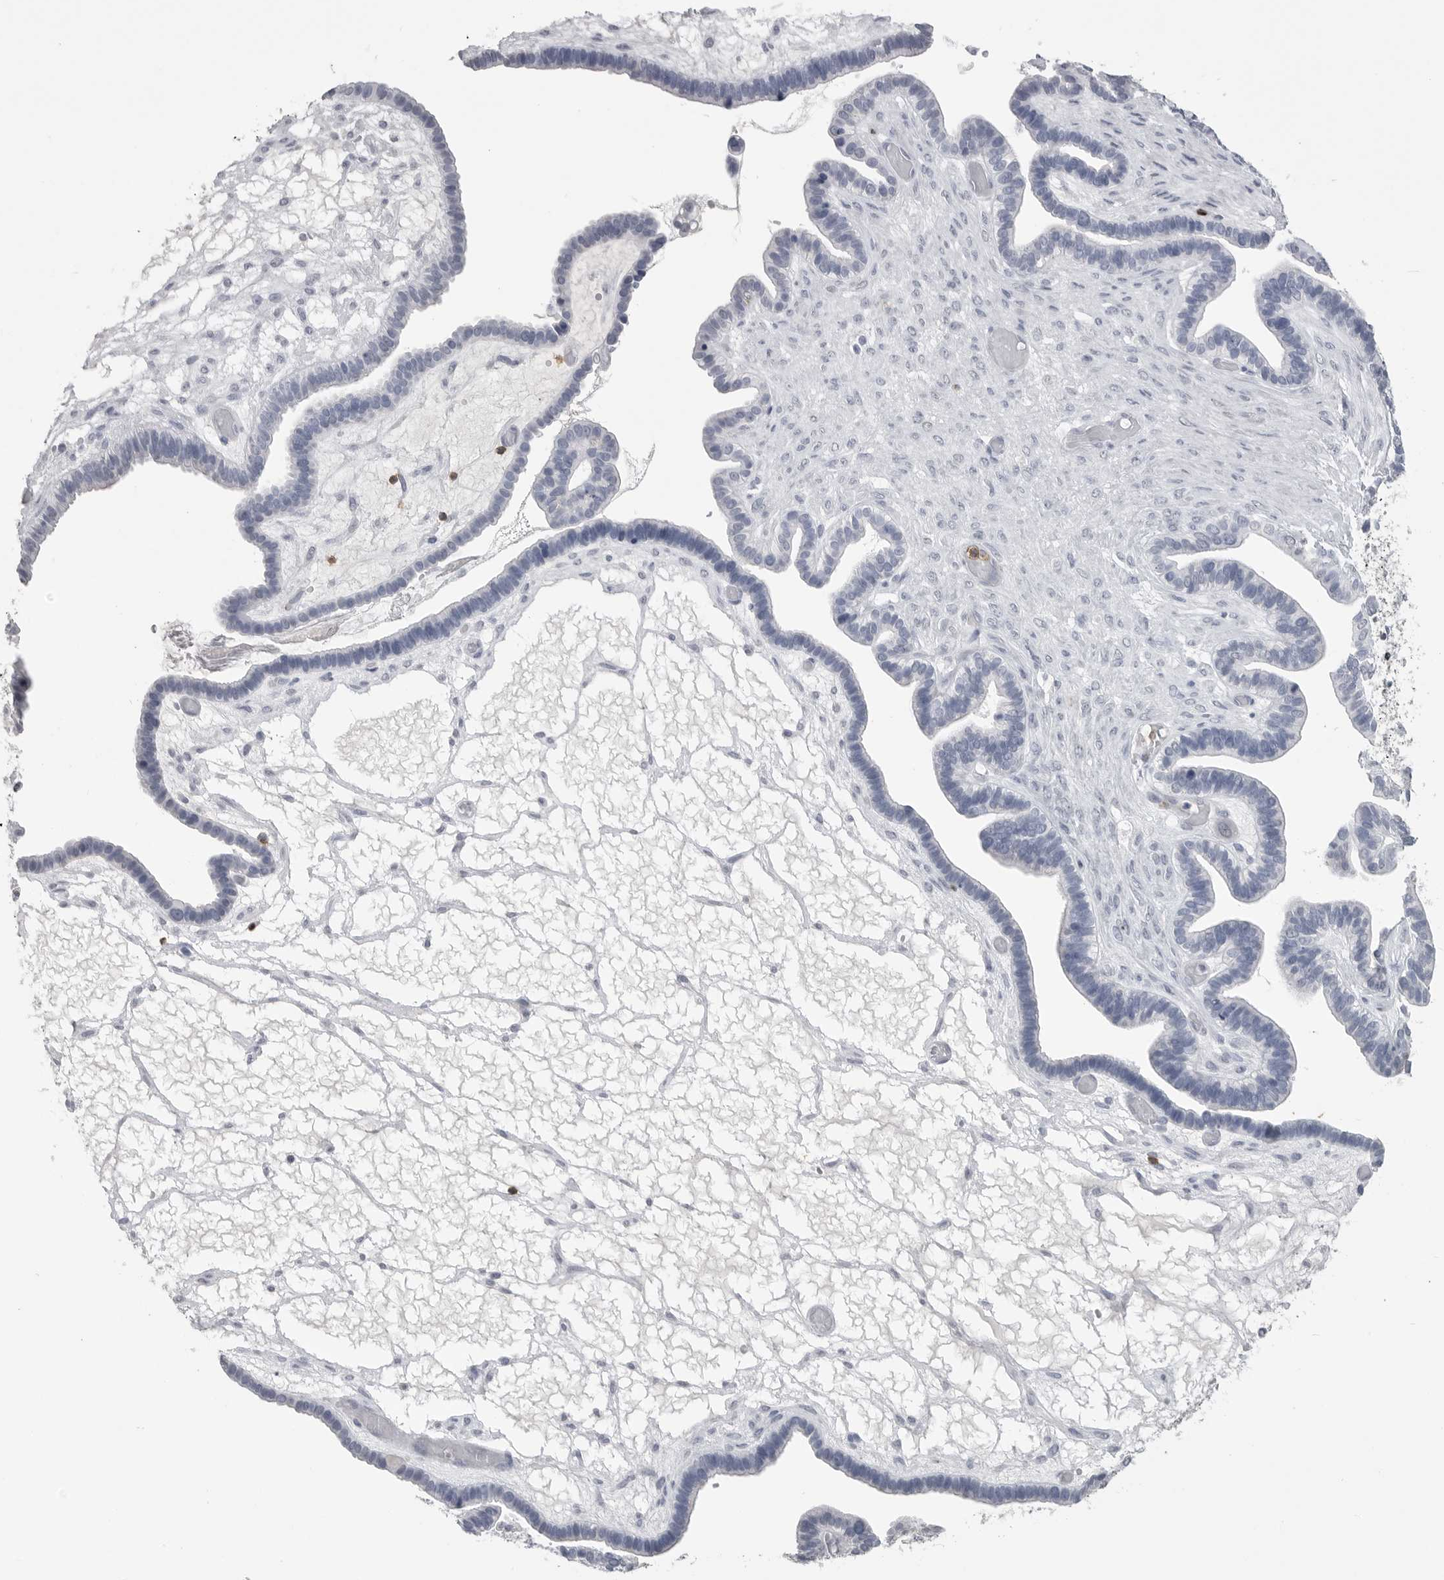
{"staining": {"intensity": "negative", "quantity": "none", "location": "none"}, "tissue": "ovarian cancer", "cell_type": "Tumor cells", "image_type": "cancer", "snomed": [{"axis": "morphology", "description": "Cystadenocarcinoma, serous, NOS"}, {"axis": "topography", "description": "Ovary"}], "caption": "This is an immunohistochemistry (IHC) image of ovarian serous cystadenocarcinoma. There is no expression in tumor cells.", "gene": "ITGAL", "patient": {"sex": "female", "age": 56}}